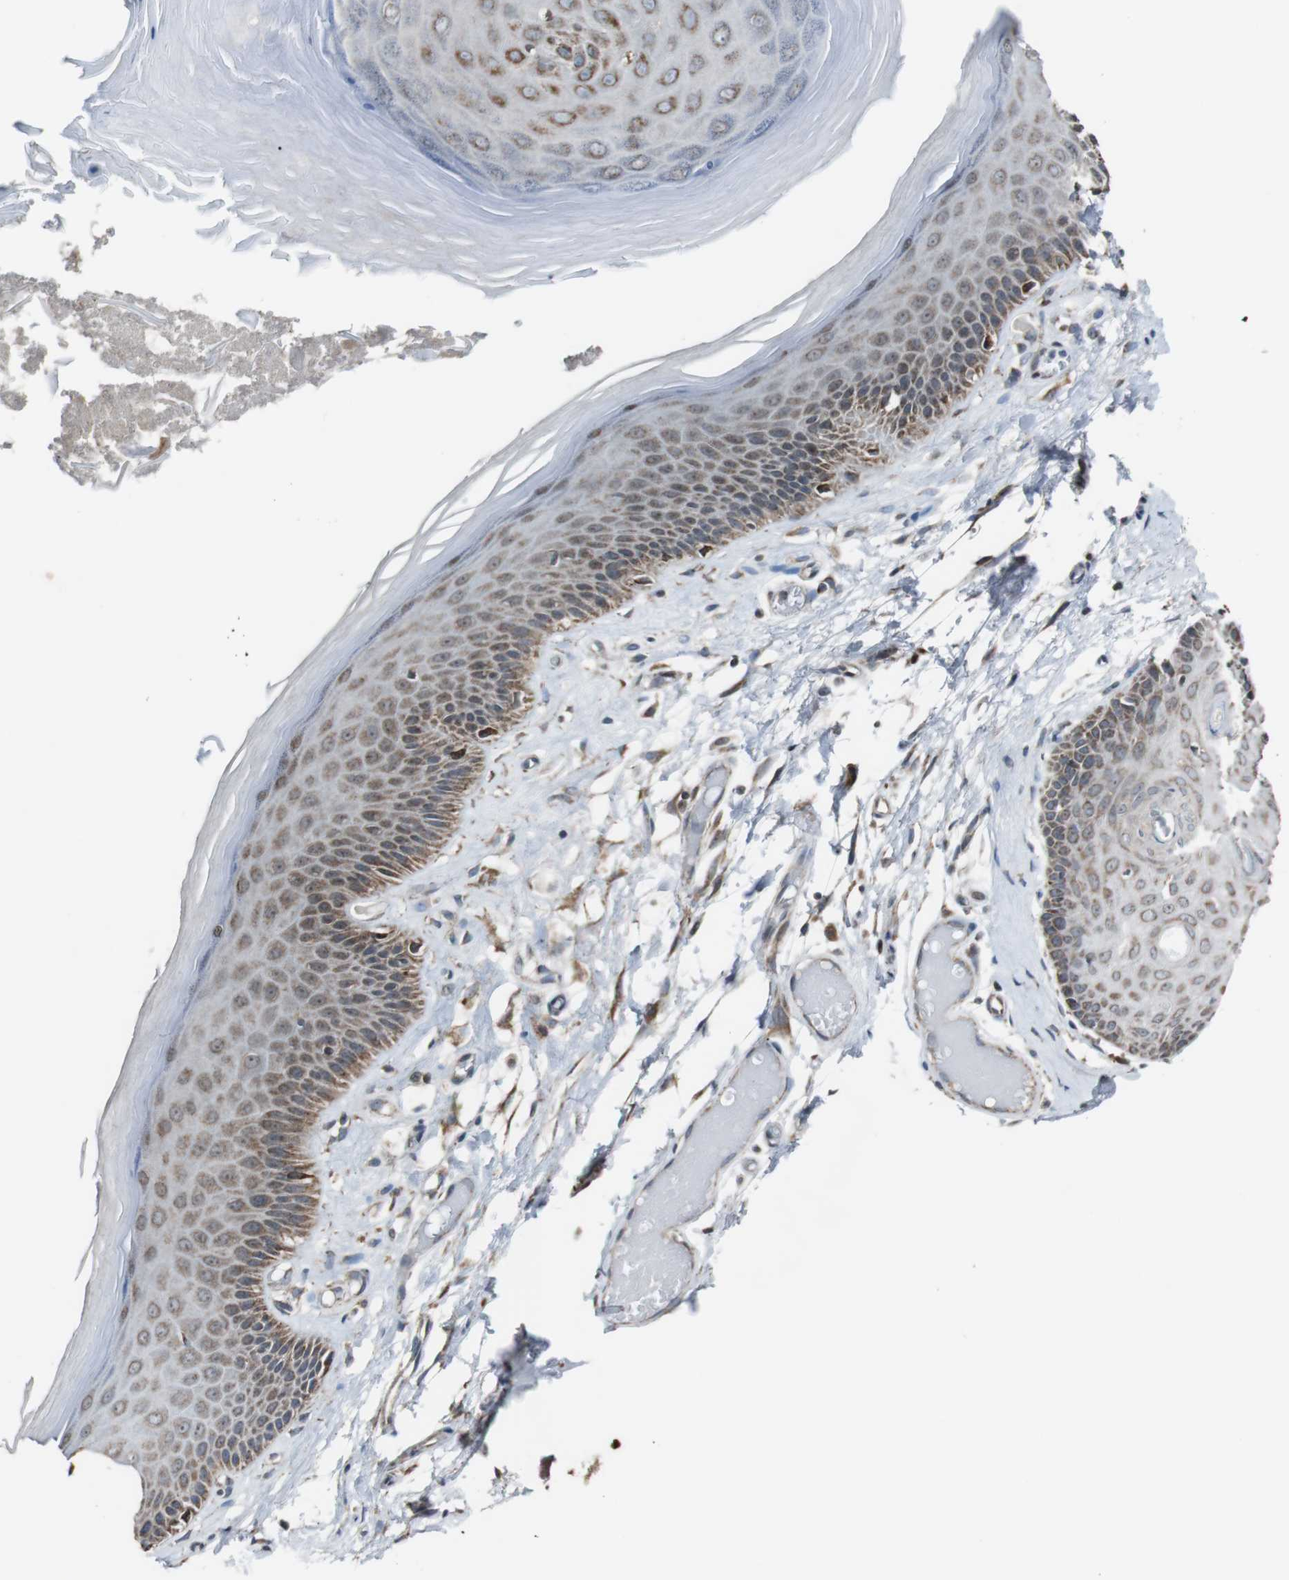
{"staining": {"intensity": "moderate", "quantity": "25%-75%", "location": "cytoplasmic/membranous"}, "tissue": "skin", "cell_type": "Epidermal cells", "image_type": "normal", "snomed": [{"axis": "morphology", "description": "Normal tissue, NOS"}, {"axis": "topography", "description": "Vulva"}], "caption": "Immunohistochemical staining of normal skin displays 25%-75% levels of moderate cytoplasmic/membranous protein staining in approximately 25%-75% of epidermal cells. The staining was performed using DAB (3,3'-diaminobenzidine), with brown indicating positive protein expression. Nuclei are stained blue with hematoxylin.", "gene": "CISD2", "patient": {"sex": "female", "age": 73}}